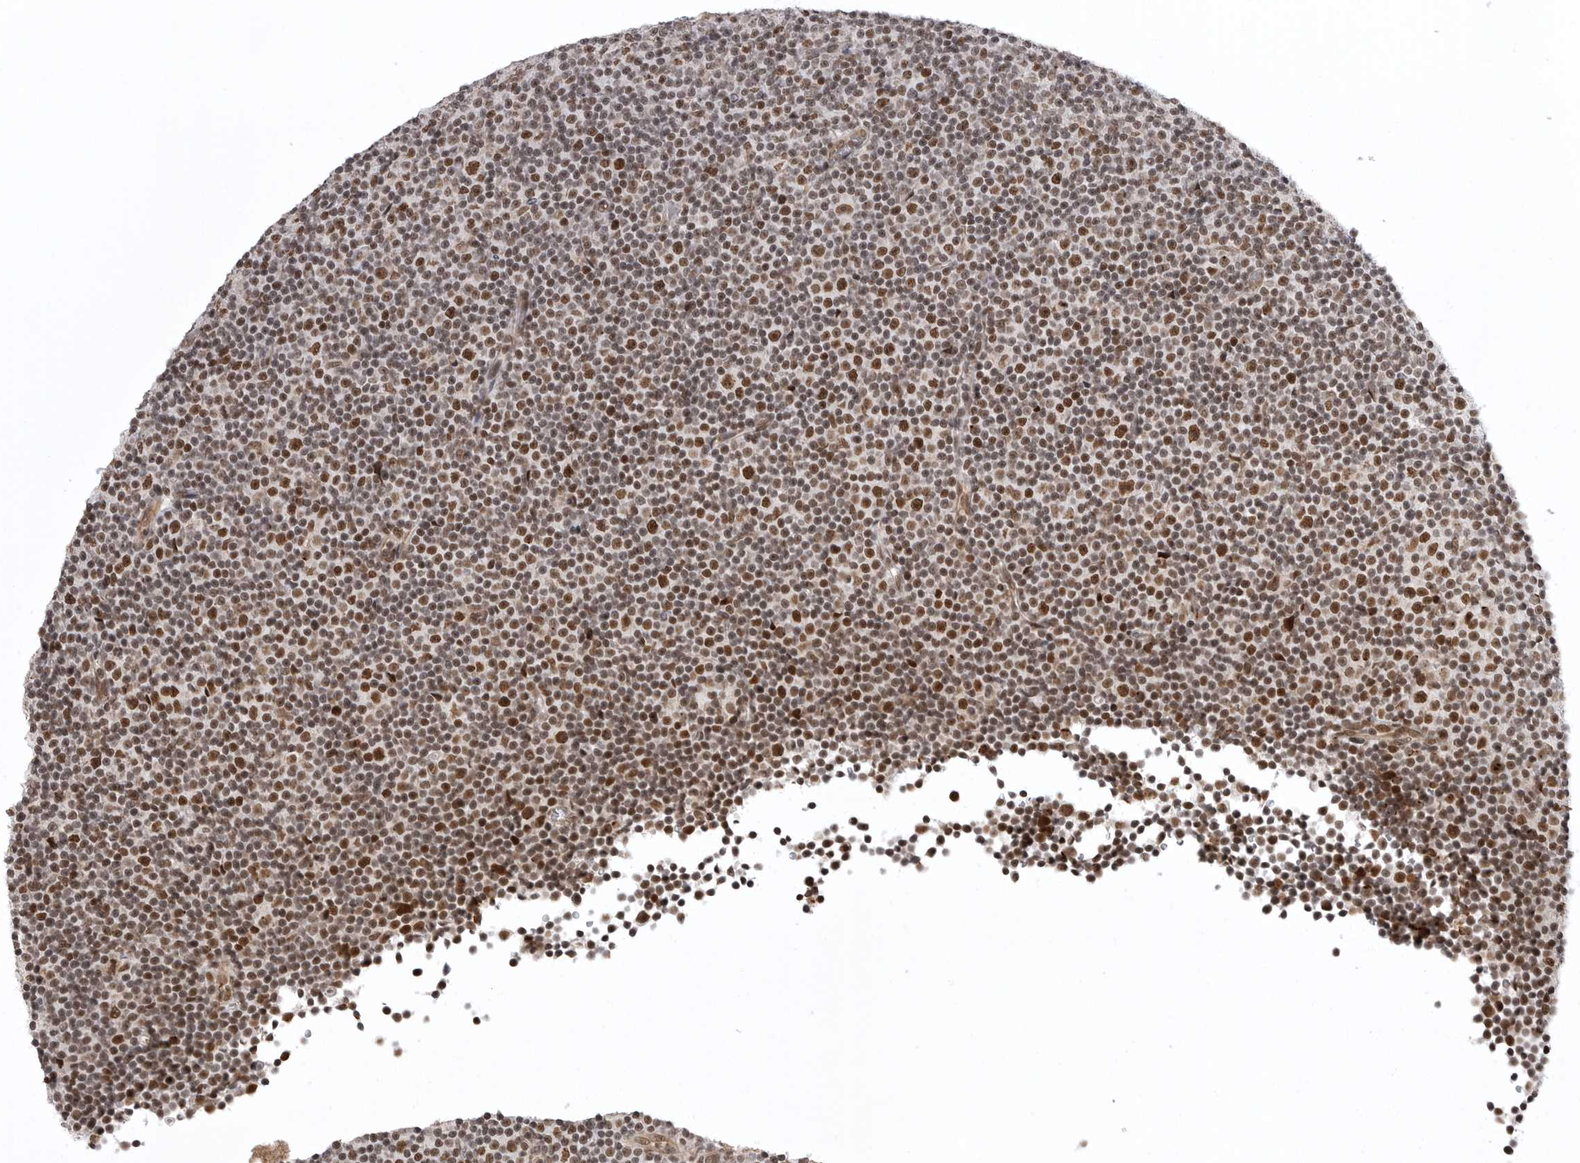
{"staining": {"intensity": "moderate", "quantity": ">75%", "location": "nuclear"}, "tissue": "lymphoma", "cell_type": "Tumor cells", "image_type": "cancer", "snomed": [{"axis": "morphology", "description": "Malignant lymphoma, non-Hodgkin's type, Low grade"}, {"axis": "topography", "description": "Lymph node"}], "caption": "Immunohistochemistry (IHC) image of malignant lymphoma, non-Hodgkin's type (low-grade) stained for a protein (brown), which displays medium levels of moderate nuclear staining in about >75% of tumor cells.", "gene": "PRDM10", "patient": {"sex": "female", "age": 67}}